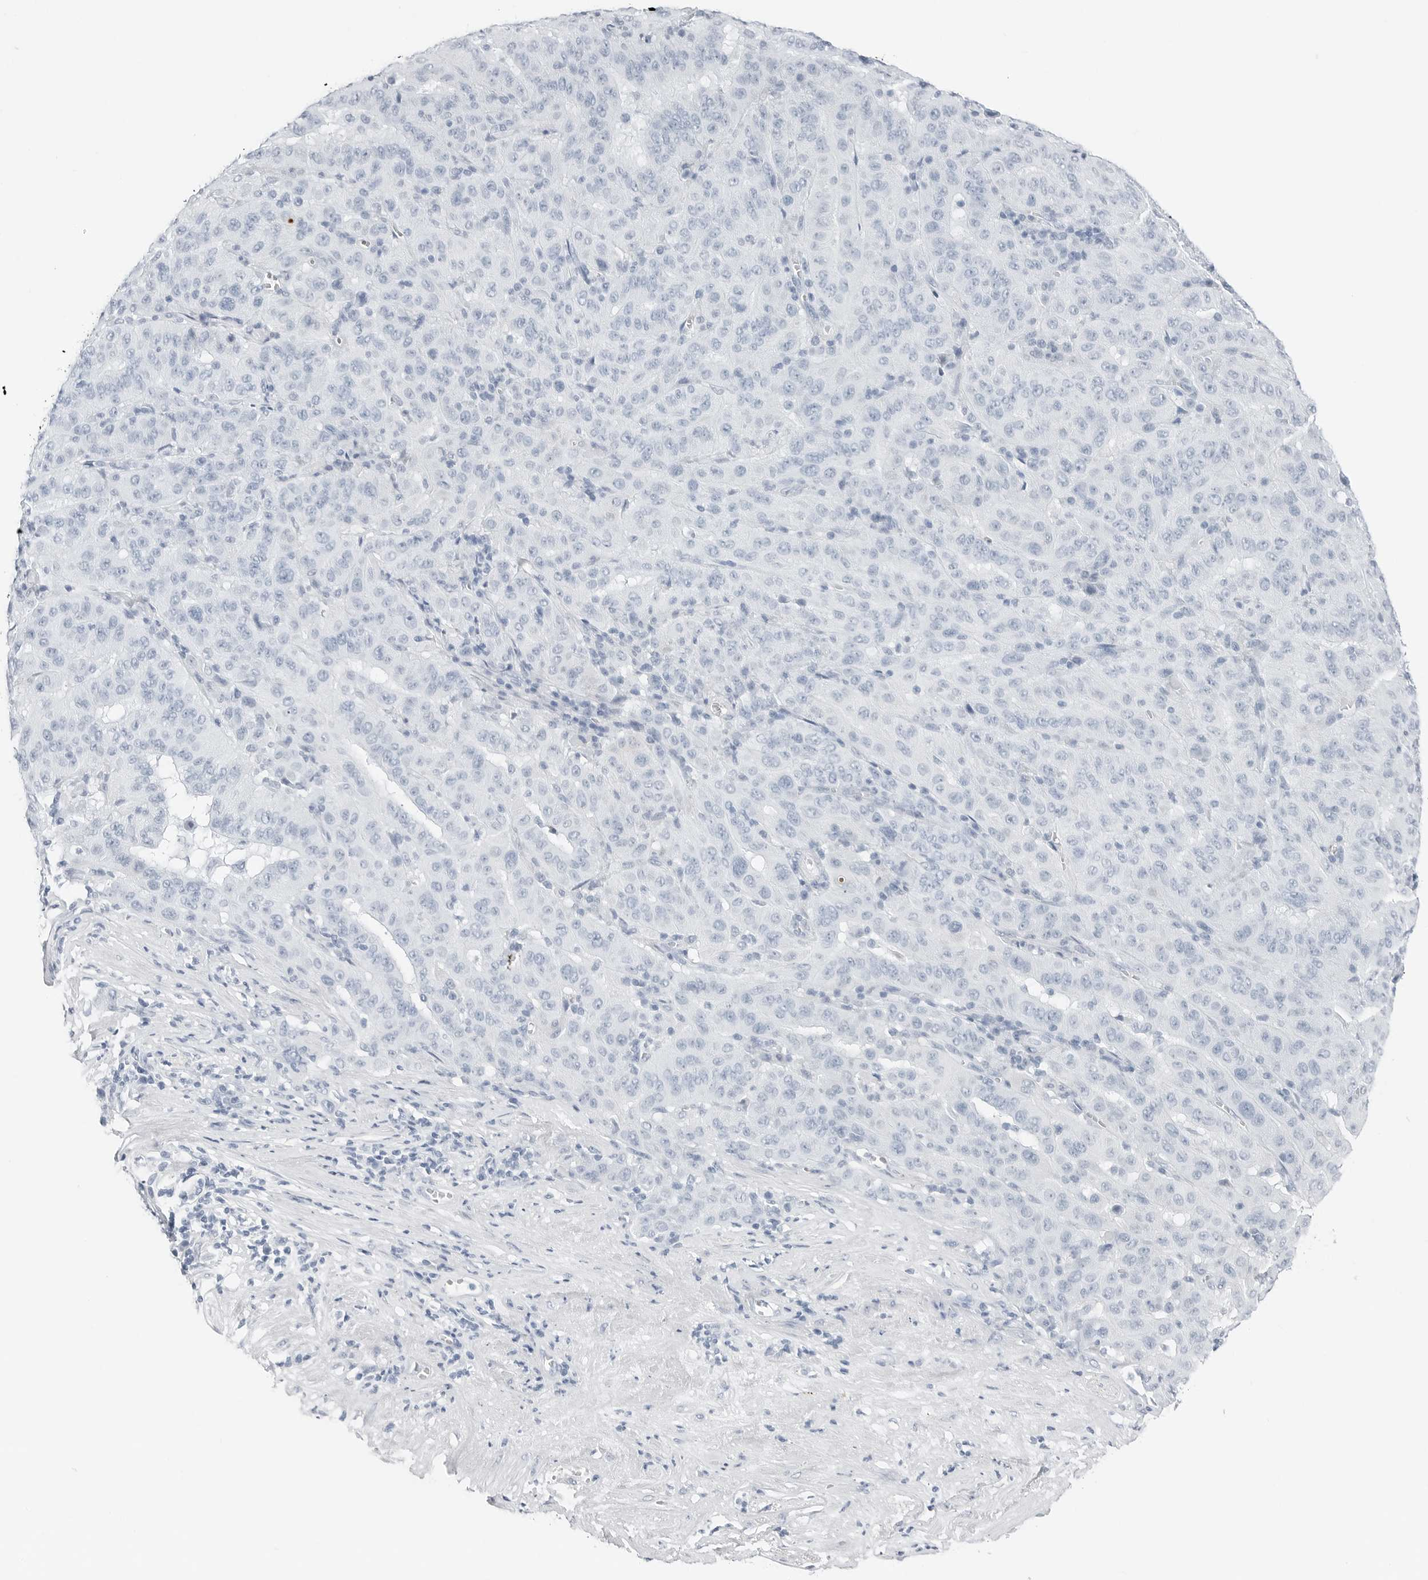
{"staining": {"intensity": "negative", "quantity": "none", "location": "none"}, "tissue": "pancreatic cancer", "cell_type": "Tumor cells", "image_type": "cancer", "snomed": [{"axis": "morphology", "description": "Adenocarcinoma, NOS"}, {"axis": "topography", "description": "Pancreas"}], "caption": "Protein analysis of pancreatic cancer (adenocarcinoma) shows no significant staining in tumor cells.", "gene": "SLPI", "patient": {"sex": "male", "age": 63}}